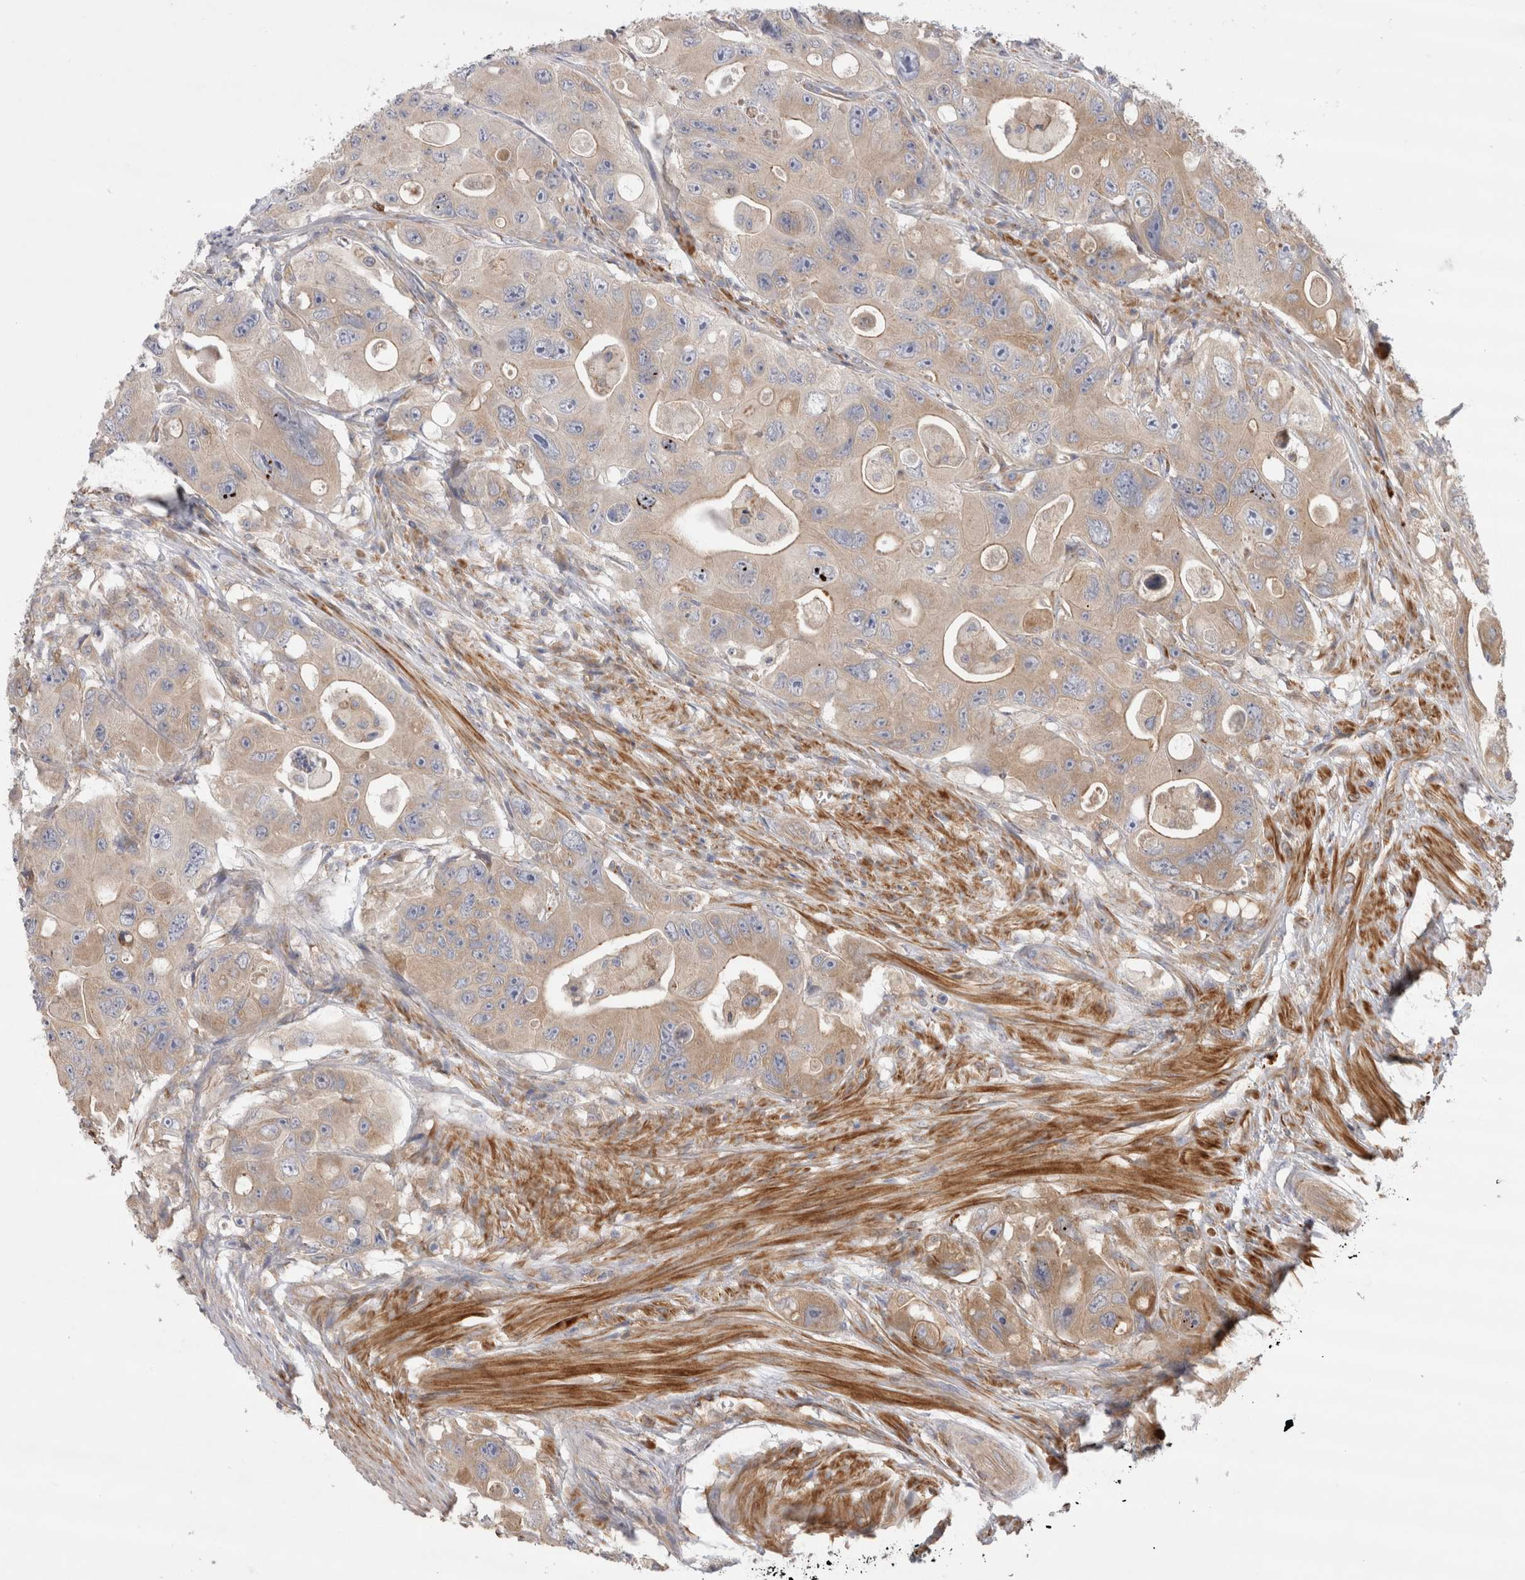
{"staining": {"intensity": "moderate", "quantity": "25%-75%", "location": "cytoplasmic/membranous"}, "tissue": "colorectal cancer", "cell_type": "Tumor cells", "image_type": "cancer", "snomed": [{"axis": "morphology", "description": "Adenocarcinoma, NOS"}, {"axis": "topography", "description": "Colon"}], "caption": "Colorectal adenocarcinoma stained with a protein marker demonstrates moderate staining in tumor cells.", "gene": "PDCD10", "patient": {"sex": "female", "age": 46}}